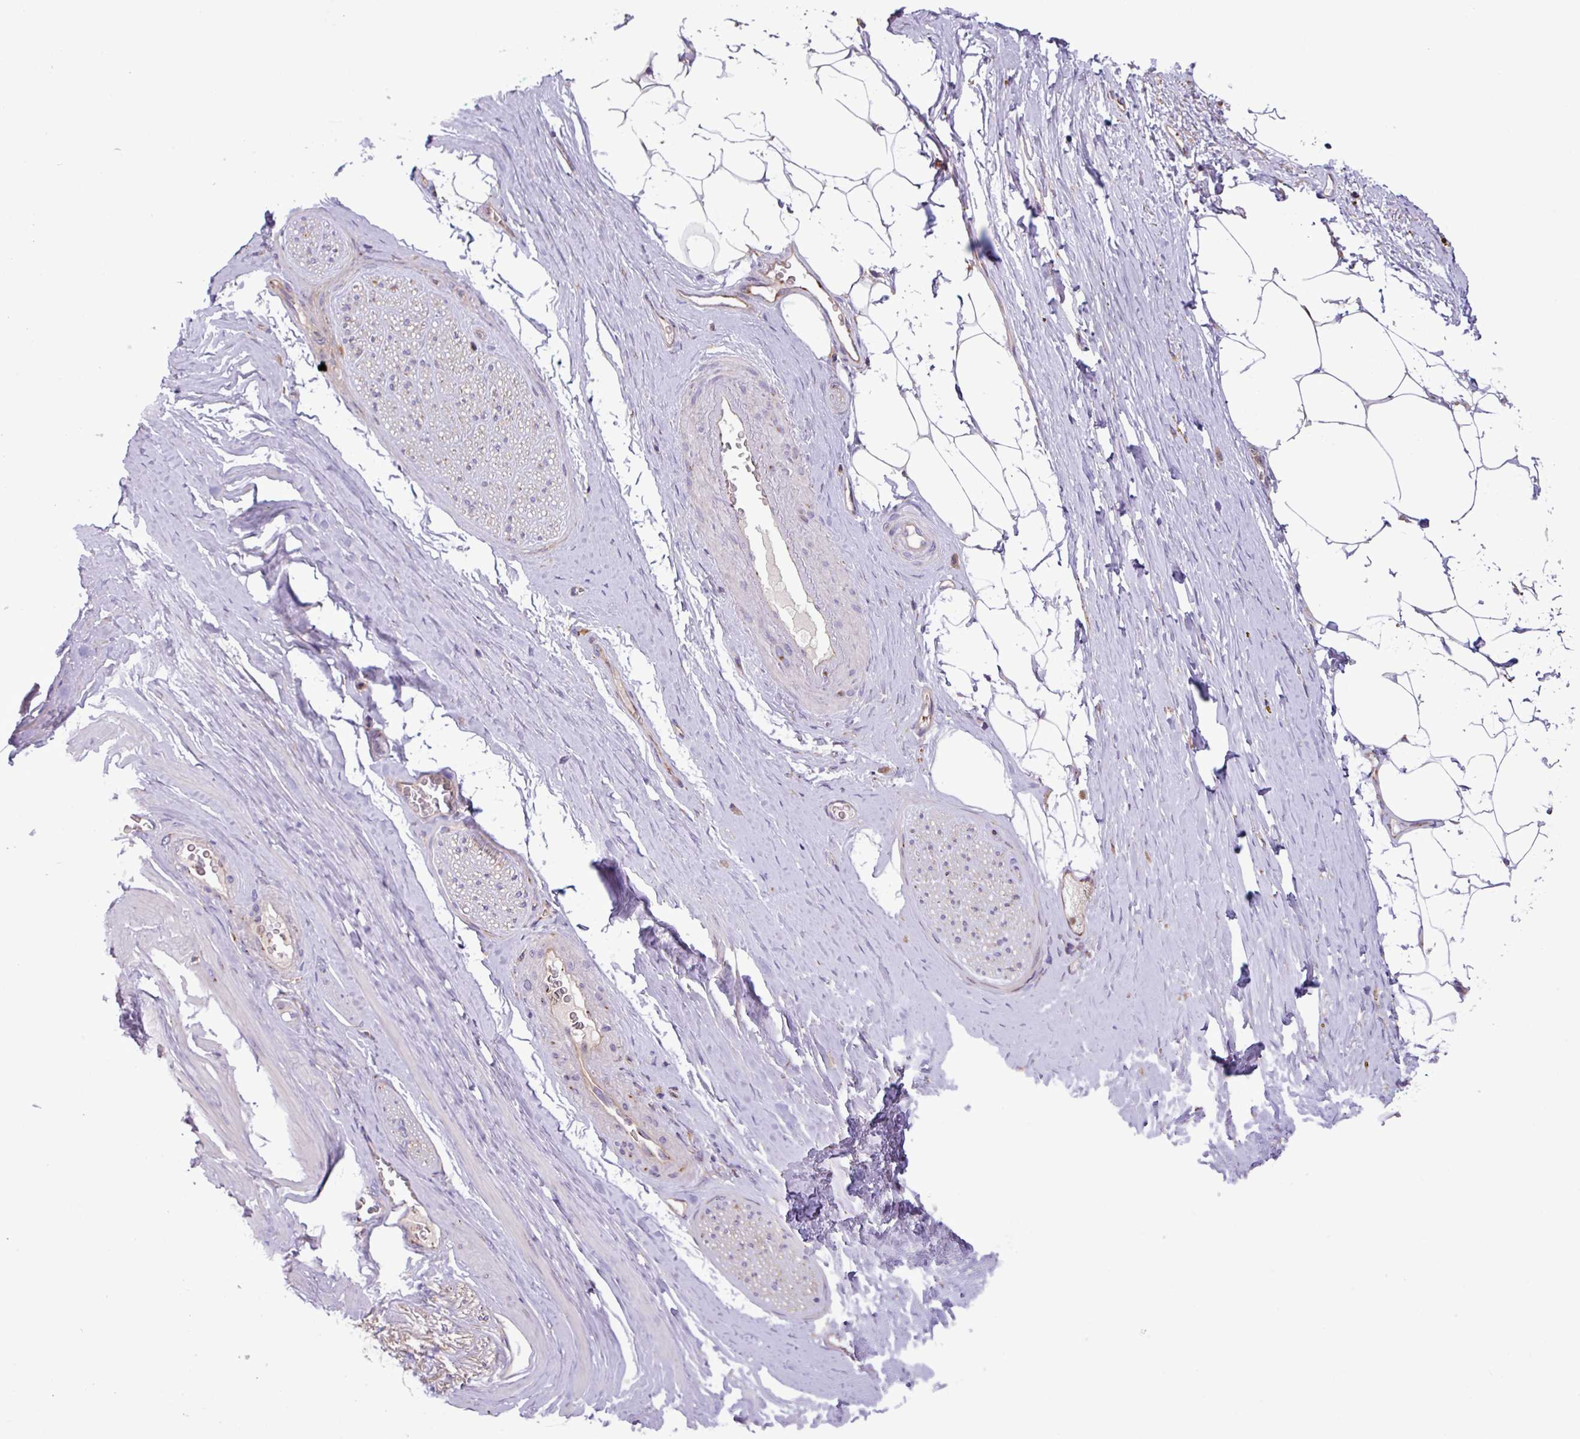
{"staining": {"intensity": "negative", "quantity": "none", "location": "none"}, "tissue": "adipose tissue", "cell_type": "Adipocytes", "image_type": "normal", "snomed": [{"axis": "morphology", "description": "Normal tissue, NOS"}, {"axis": "morphology", "description": "Adenocarcinoma, High grade"}, {"axis": "topography", "description": "Prostate"}, {"axis": "topography", "description": "Peripheral nerve tissue"}], "caption": "Adipose tissue was stained to show a protein in brown. There is no significant staining in adipocytes. (DAB immunohistochemistry, high magnification).", "gene": "RAB19", "patient": {"sex": "male", "age": 68}}